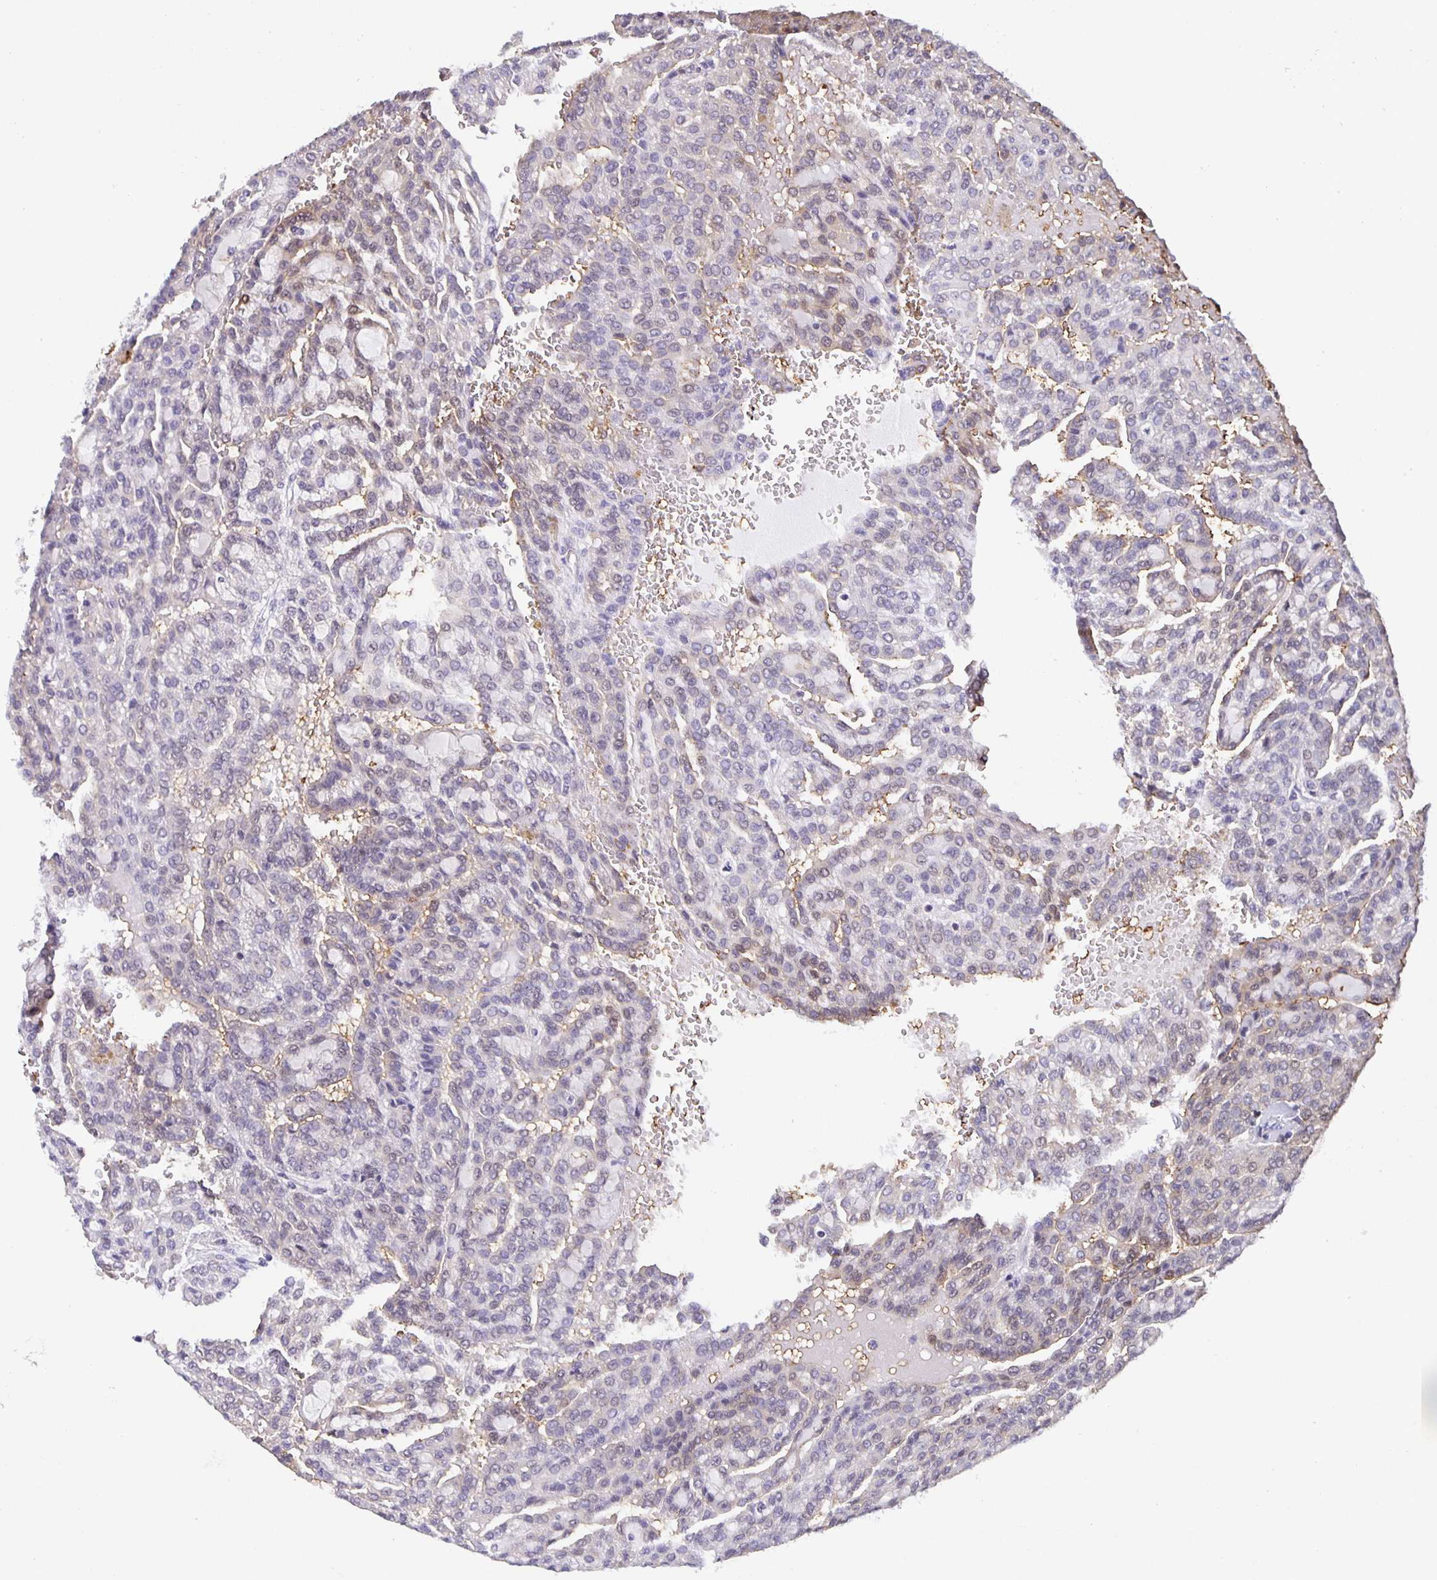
{"staining": {"intensity": "weak", "quantity": "<25%", "location": "nuclear"}, "tissue": "renal cancer", "cell_type": "Tumor cells", "image_type": "cancer", "snomed": [{"axis": "morphology", "description": "Adenocarcinoma, NOS"}, {"axis": "topography", "description": "Kidney"}], "caption": "High power microscopy histopathology image of an IHC histopathology image of adenocarcinoma (renal), revealing no significant expression in tumor cells. The staining was performed using DAB to visualize the protein expression in brown, while the nuclei were stained in blue with hematoxylin (Magnification: 20x).", "gene": "MARCHF6", "patient": {"sex": "male", "age": 63}}